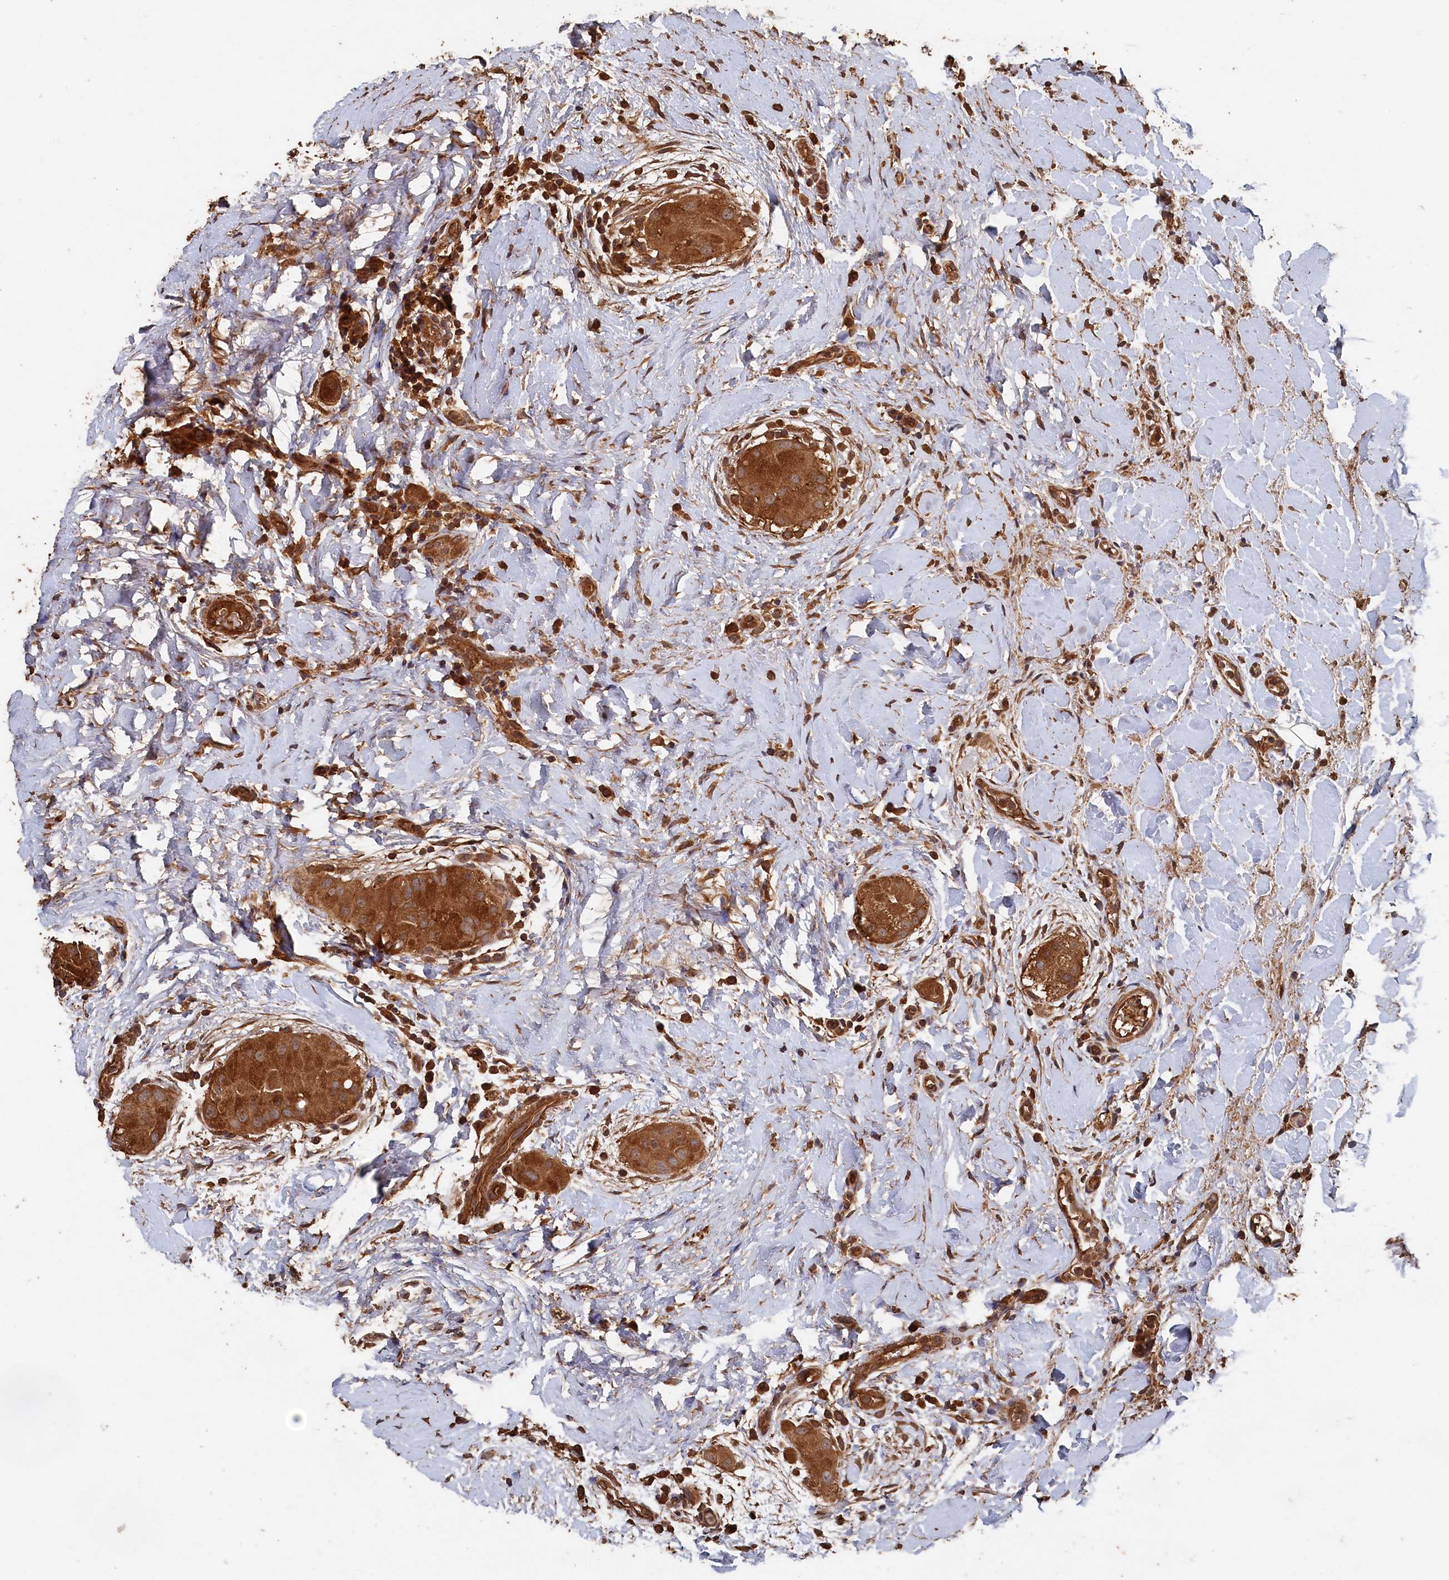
{"staining": {"intensity": "strong", "quantity": ">75%", "location": "cytoplasmic/membranous"}, "tissue": "thyroid cancer", "cell_type": "Tumor cells", "image_type": "cancer", "snomed": [{"axis": "morphology", "description": "Papillary adenocarcinoma, NOS"}, {"axis": "topography", "description": "Thyroid gland"}], "caption": "This histopathology image reveals immunohistochemistry staining of human thyroid cancer, with high strong cytoplasmic/membranous staining in about >75% of tumor cells.", "gene": "SNX33", "patient": {"sex": "male", "age": 33}}